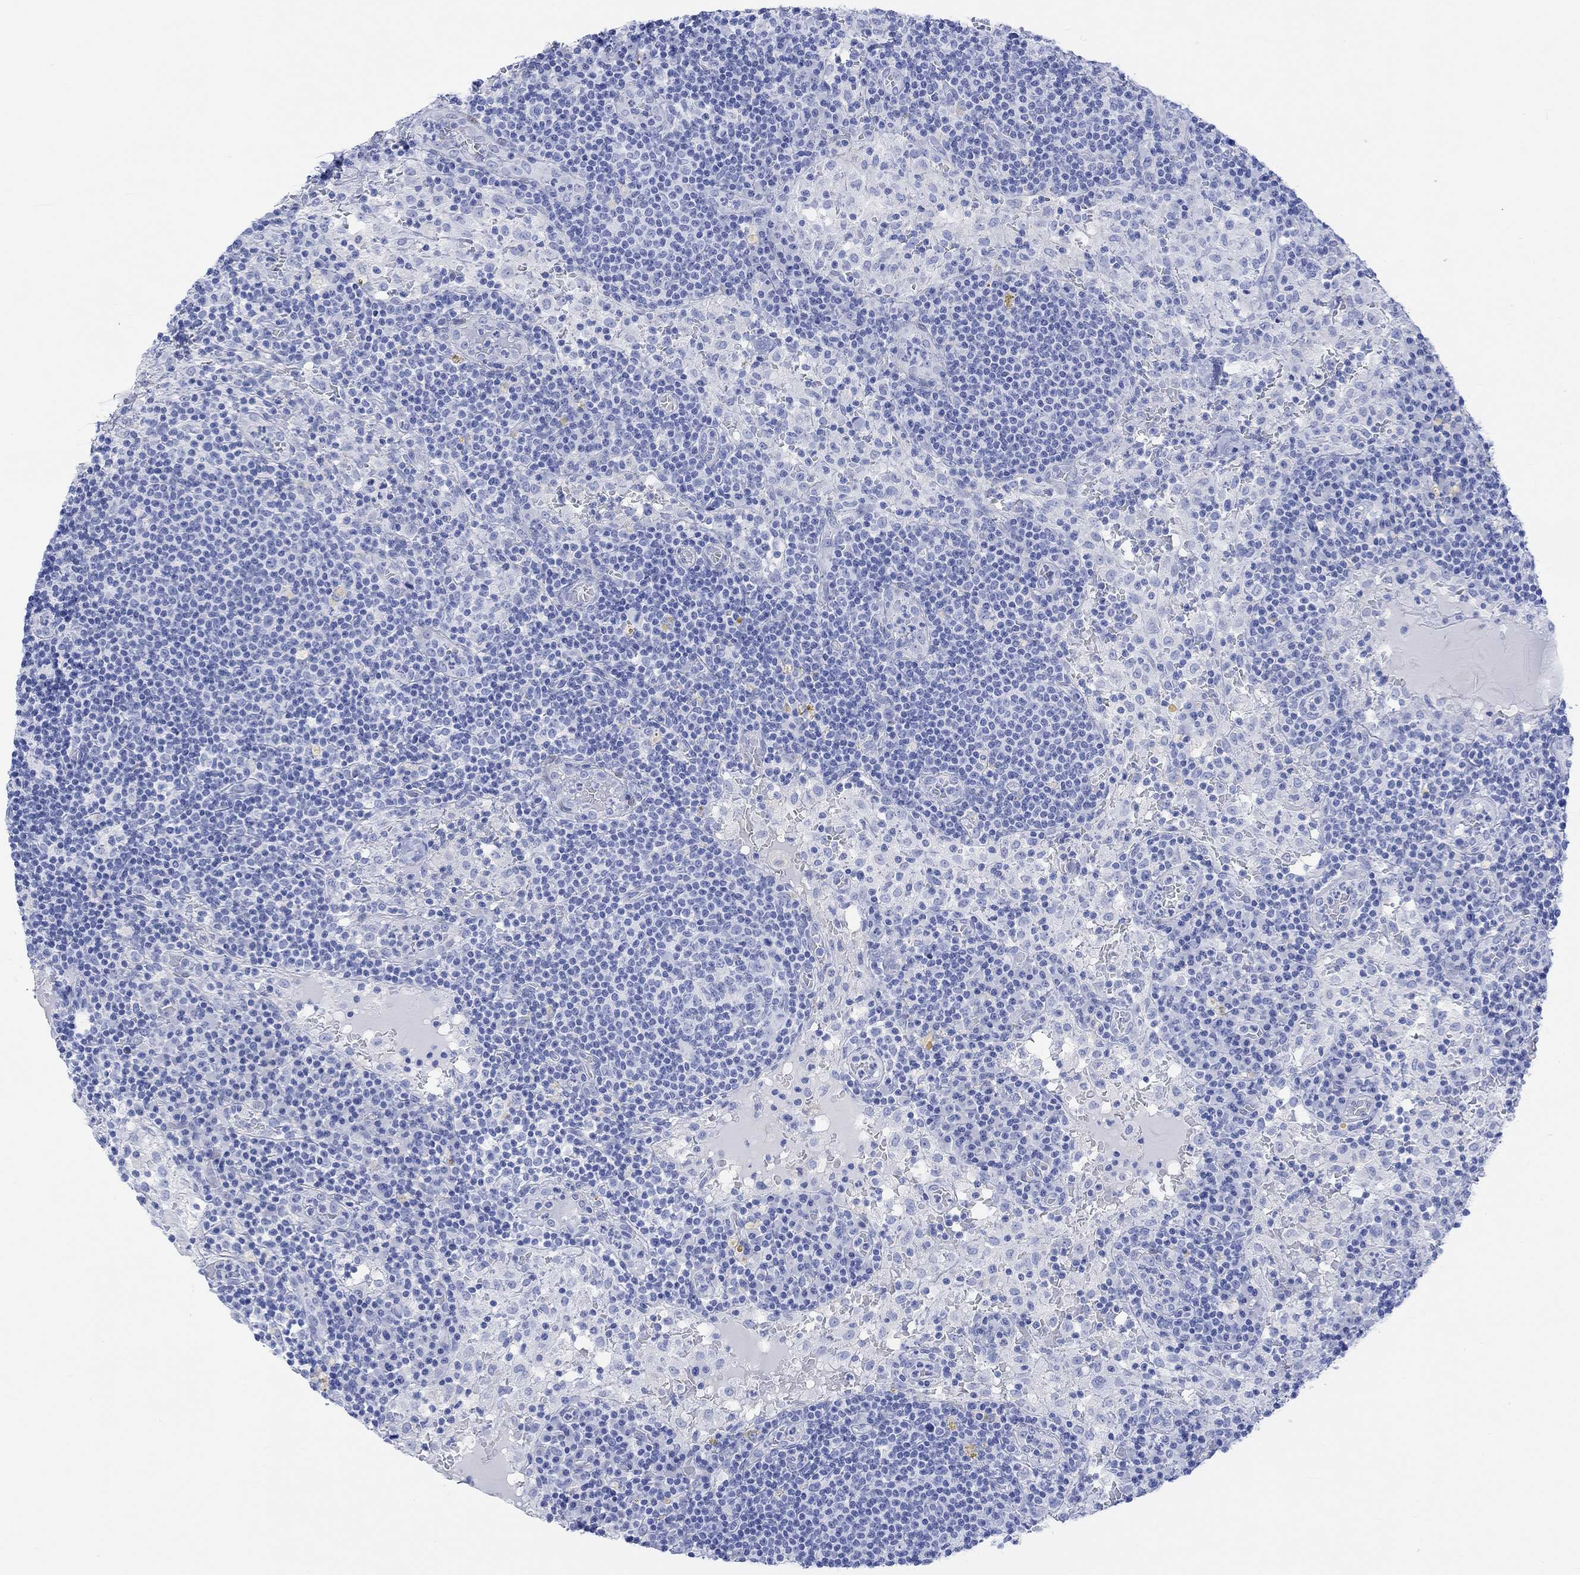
{"staining": {"intensity": "negative", "quantity": "none", "location": "none"}, "tissue": "lymph node", "cell_type": "Germinal center cells", "image_type": "normal", "snomed": [{"axis": "morphology", "description": "Normal tissue, NOS"}, {"axis": "topography", "description": "Lymph node"}], "caption": "An IHC image of benign lymph node is shown. There is no staining in germinal center cells of lymph node.", "gene": "TPPP3", "patient": {"sex": "male", "age": 62}}